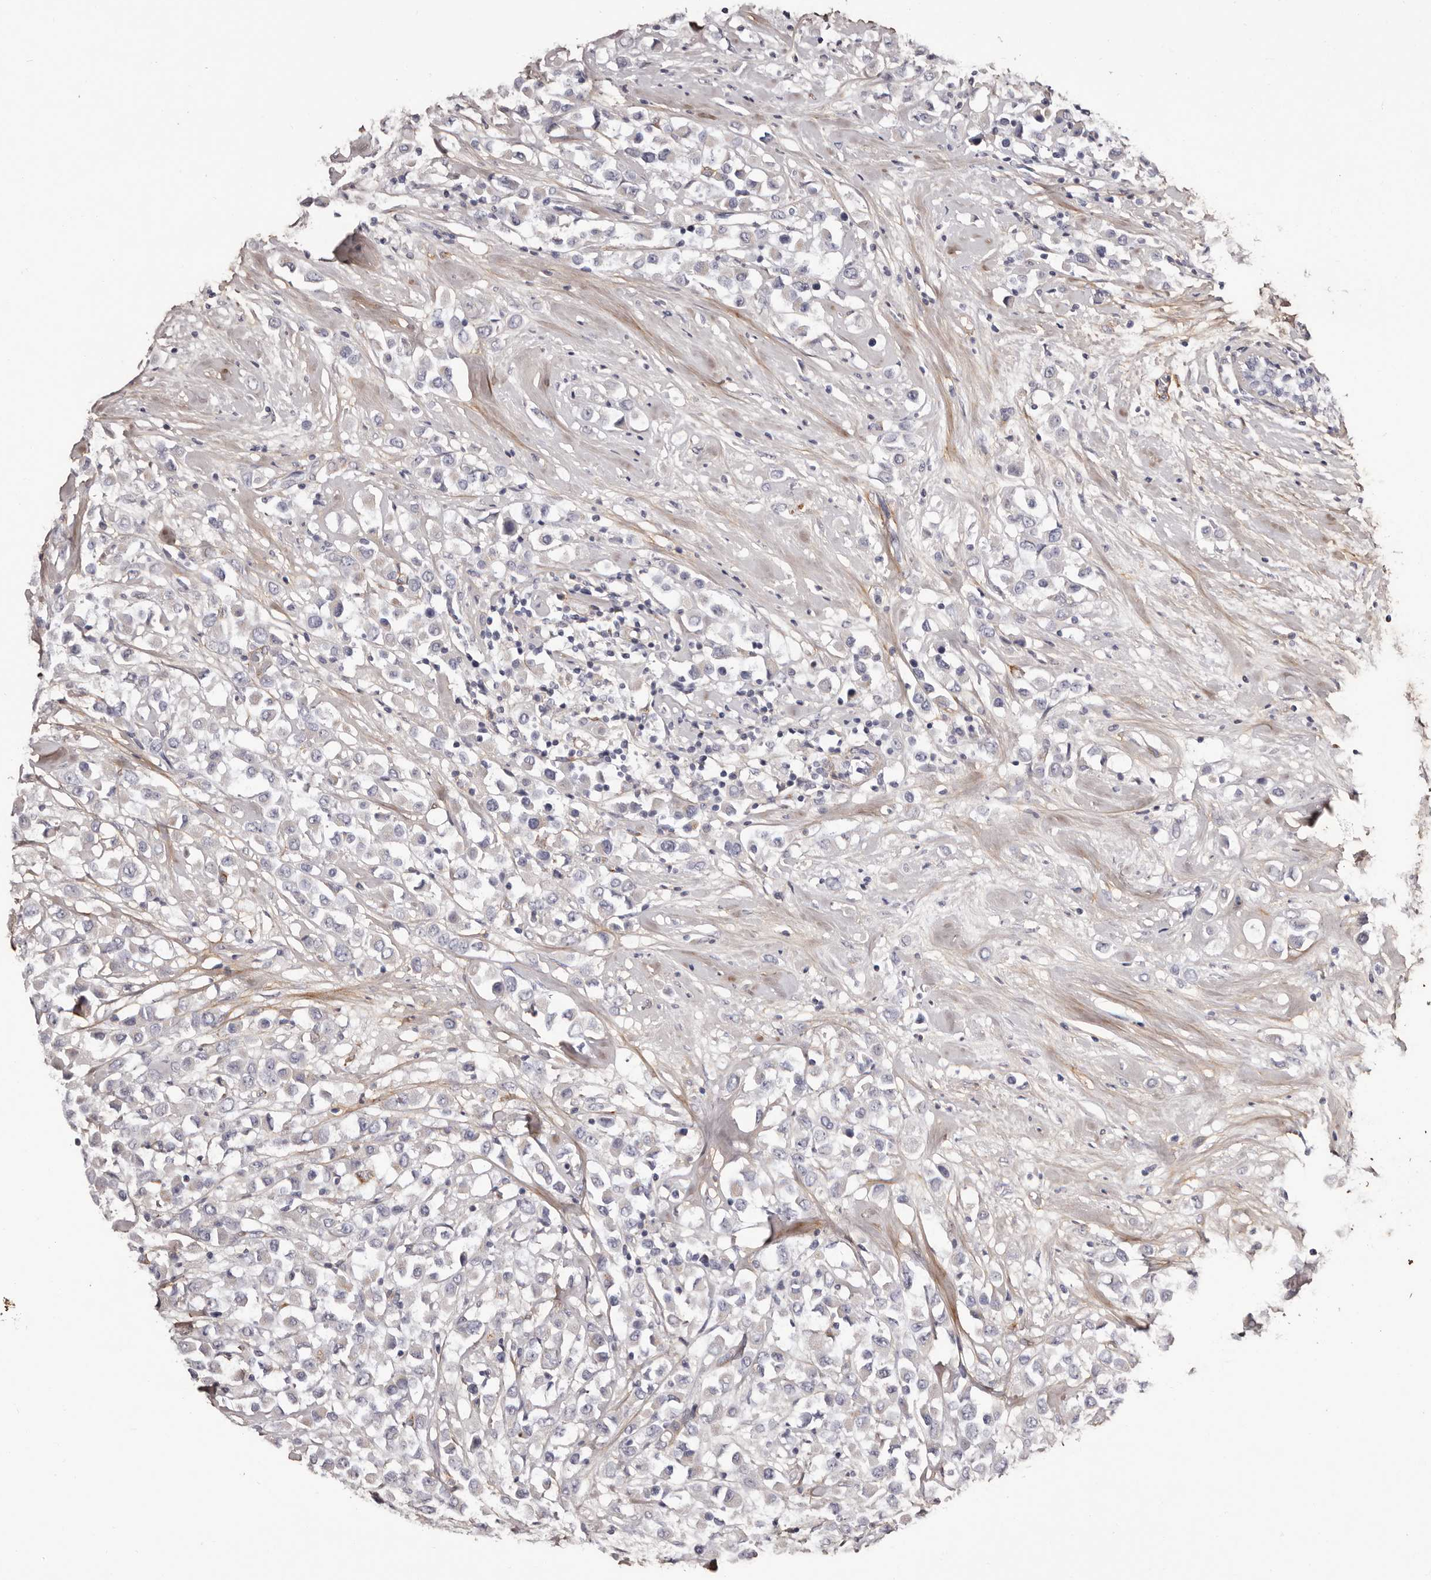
{"staining": {"intensity": "negative", "quantity": "none", "location": "none"}, "tissue": "breast cancer", "cell_type": "Tumor cells", "image_type": "cancer", "snomed": [{"axis": "morphology", "description": "Duct carcinoma"}, {"axis": "topography", "description": "Breast"}], "caption": "Breast cancer (infiltrating ductal carcinoma) was stained to show a protein in brown. There is no significant staining in tumor cells.", "gene": "COL6A1", "patient": {"sex": "female", "age": 61}}